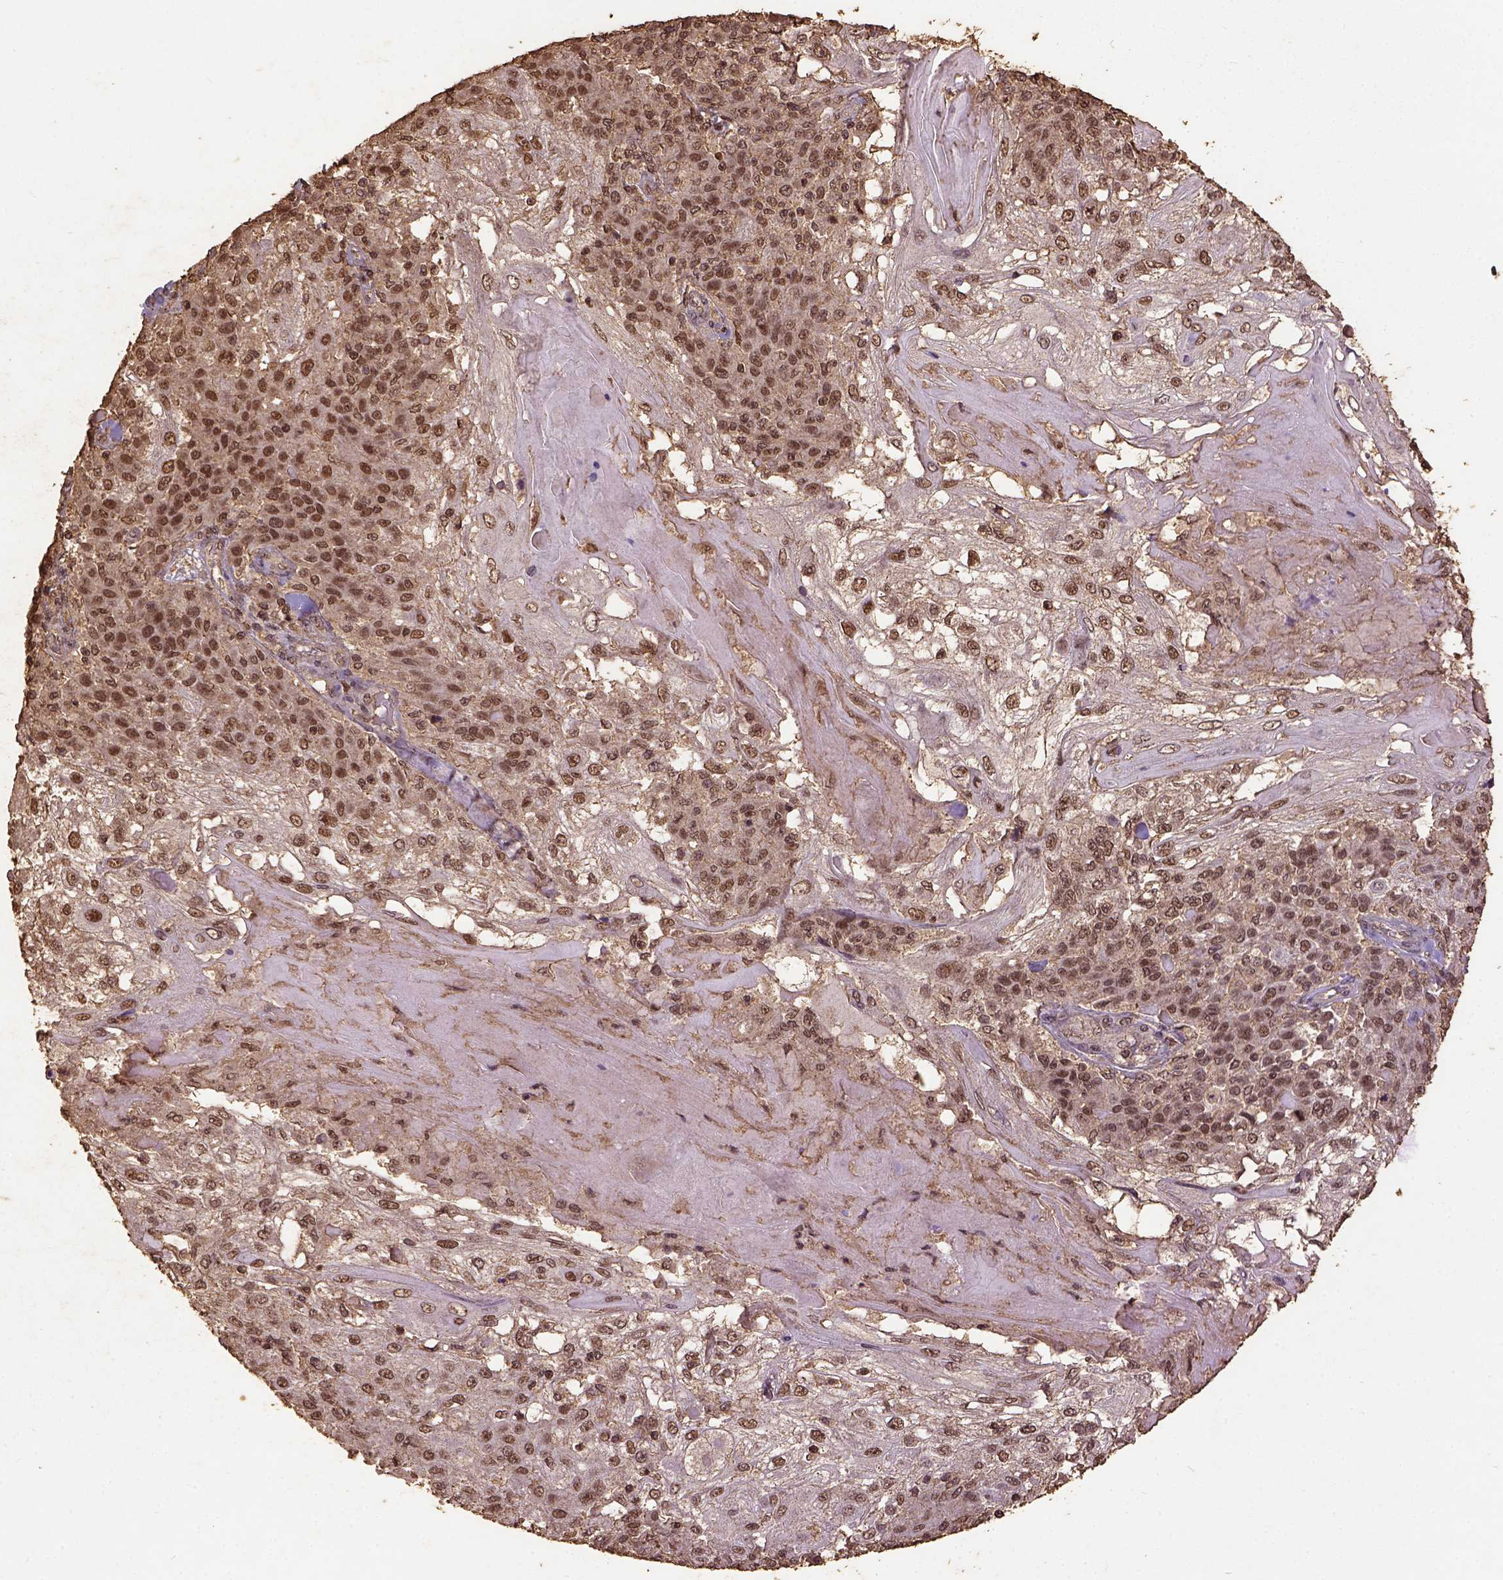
{"staining": {"intensity": "moderate", "quantity": ">75%", "location": "nuclear"}, "tissue": "skin cancer", "cell_type": "Tumor cells", "image_type": "cancer", "snomed": [{"axis": "morphology", "description": "Normal tissue, NOS"}, {"axis": "morphology", "description": "Squamous cell carcinoma, NOS"}, {"axis": "topography", "description": "Skin"}], "caption": "Immunohistochemical staining of human squamous cell carcinoma (skin) shows medium levels of moderate nuclear staining in about >75% of tumor cells.", "gene": "NACC1", "patient": {"sex": "female", "age": 83}}